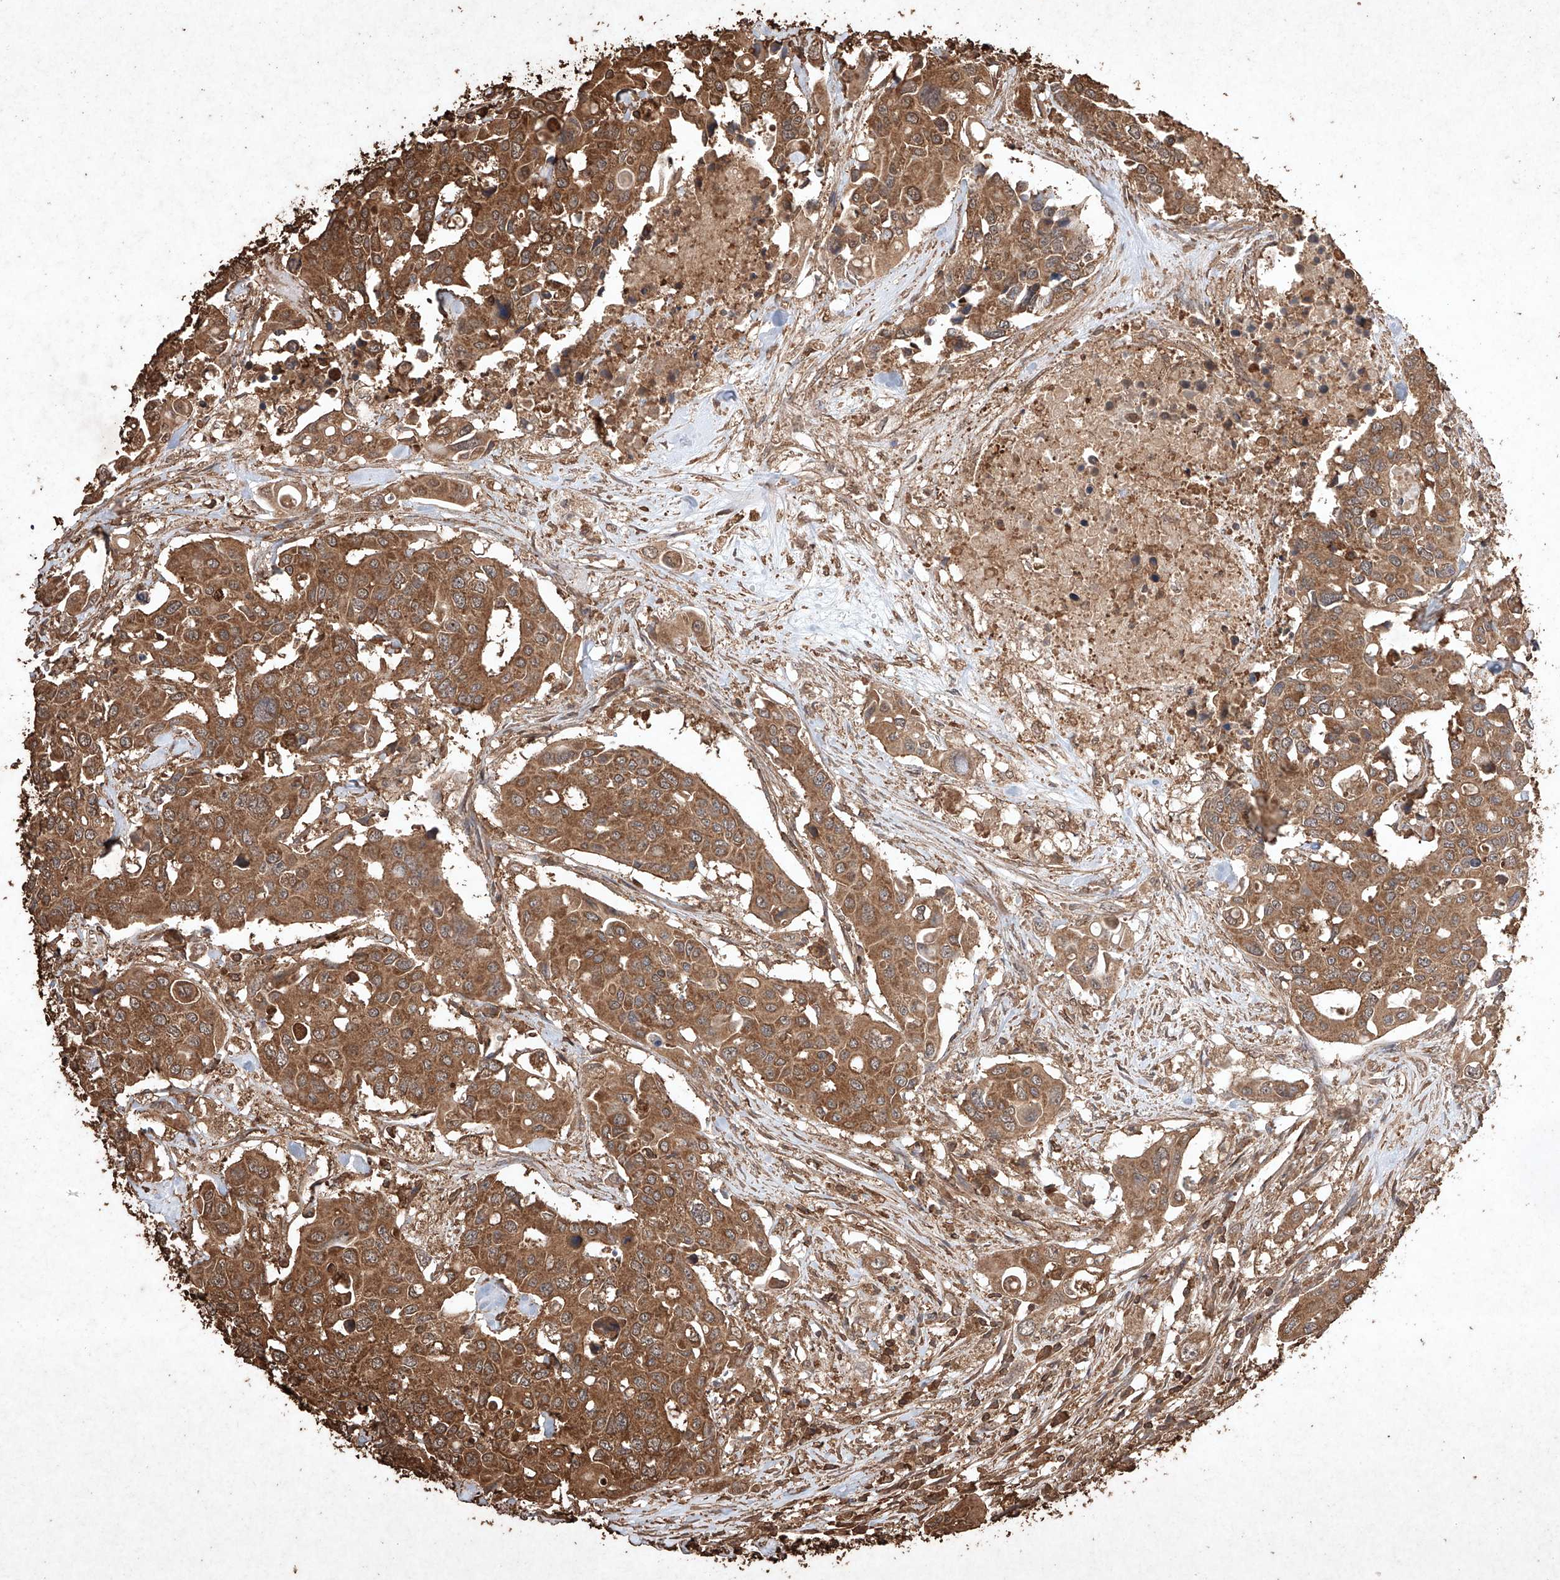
{"staining": {"intensity": "moderate", "quantity": ">75%", "location": "cytoplasmic/membranous"}, "tissue": "colorectal cancer", "cell_type": "Tumor cells", "image_type": "cancer", "snomed": [{"axis": "morphology", "description": "Adenocarcinoma, NOS"}, {"axis": "topography", "description": "Colon"}], "caption": "Protein positivity by immunohistochemistry exhibits moderate cytoplasmic/membranous positivity in about >75% of tumor cells in colorectal cancer (adenocarcinoma).", "gene": "M6PR", "patient": {"sex": "male", "age": 77}}